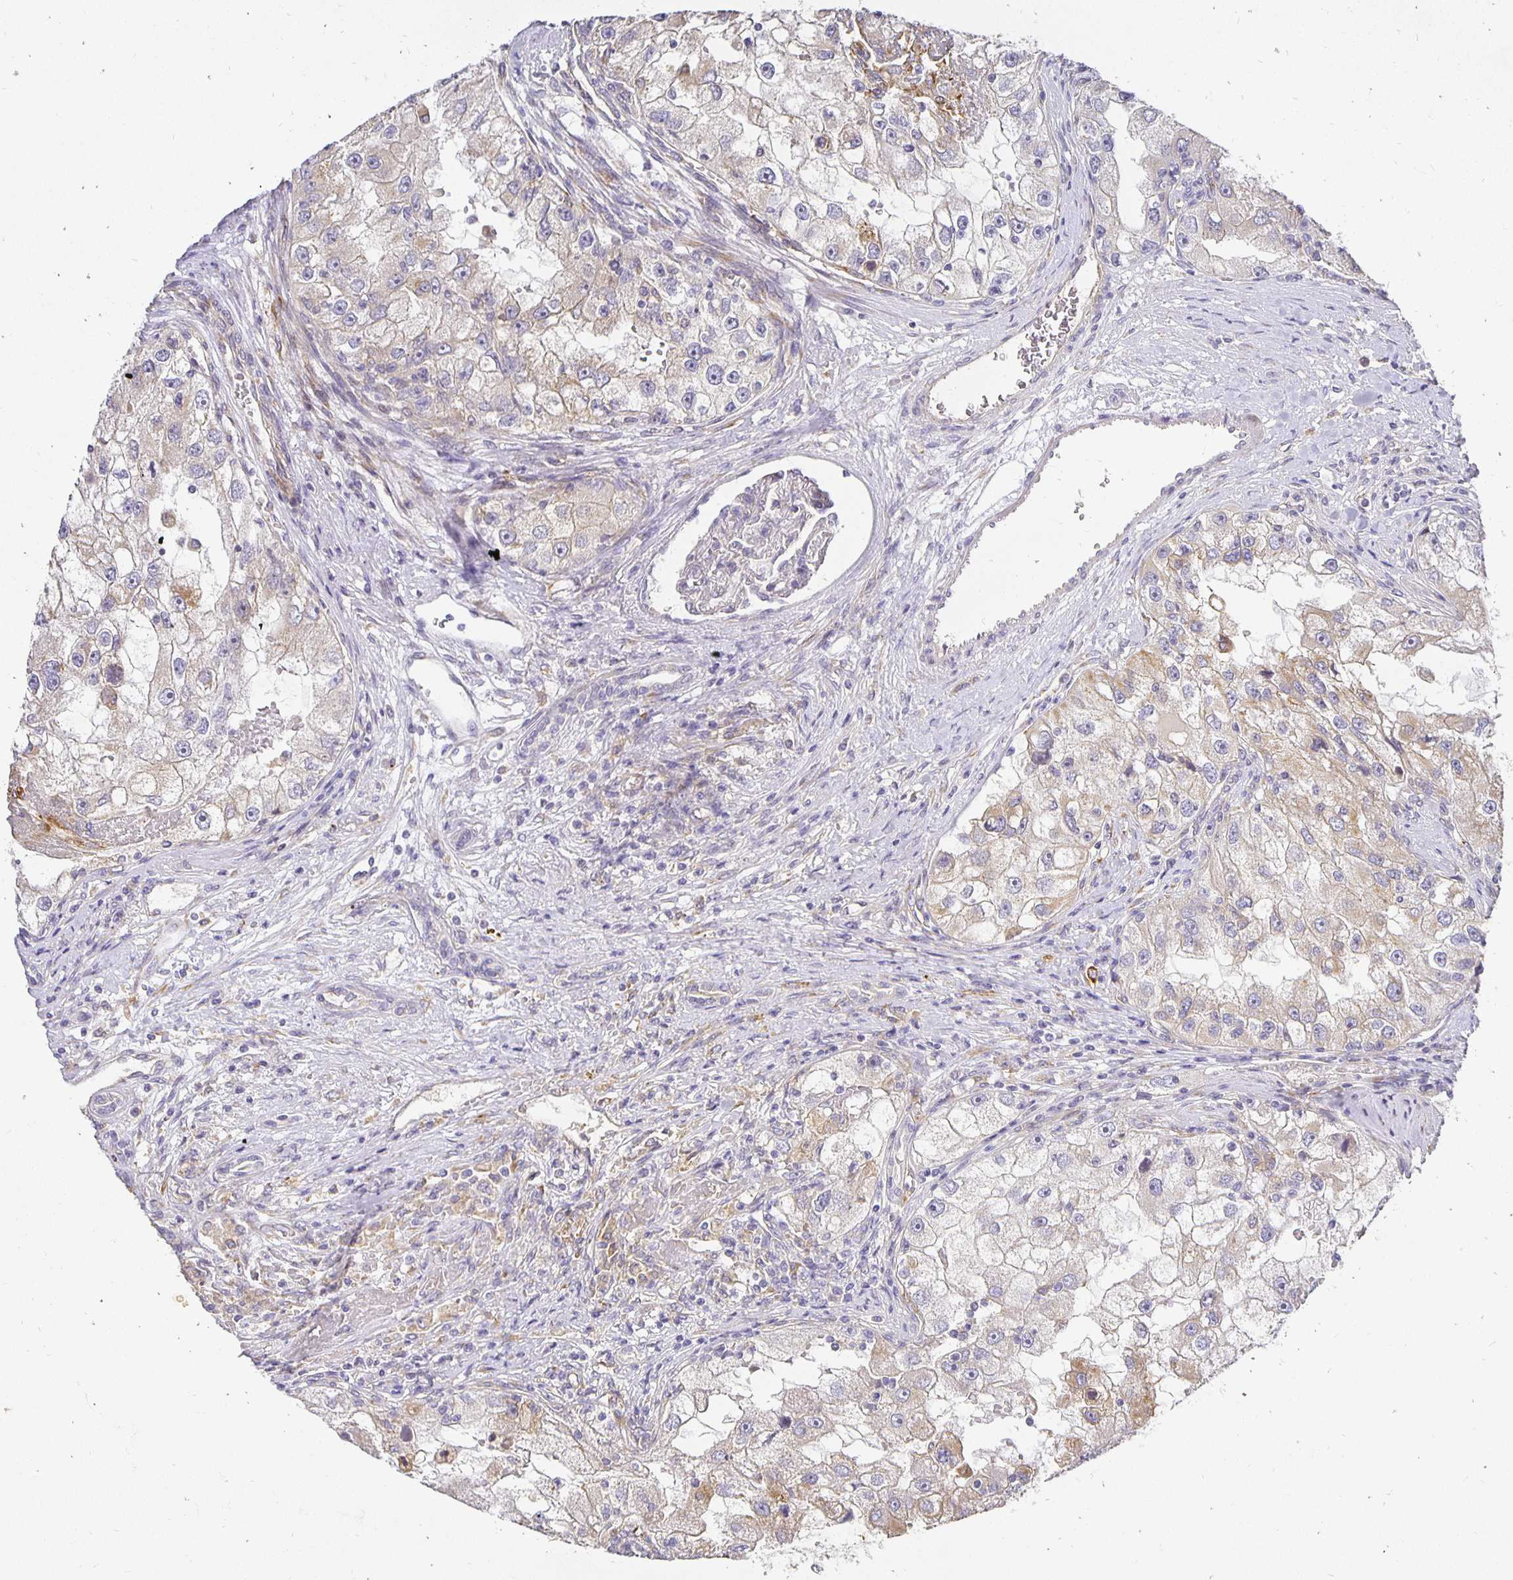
{"staining": {"intensity": "weak", "quantity": "25%-75%", "location": "cytoplasmic/membranous"}, "tissue": "renal cancer", "cell_type": "Tumor cells", "image_type": "cancer", "snomed": [{"axis": "morphology", "description": "Adenocarcinoma, NOS"}, {"axis": "topography", "description": "Kidney"}], "caption": "Tumor cells reveal low levels of weak cytoplasmic/membranous positivity in approximately 25%-75% of cells in human renal cancer.", "gene": "PLOD1", "patient": {"sex": "male", "age": 63}}